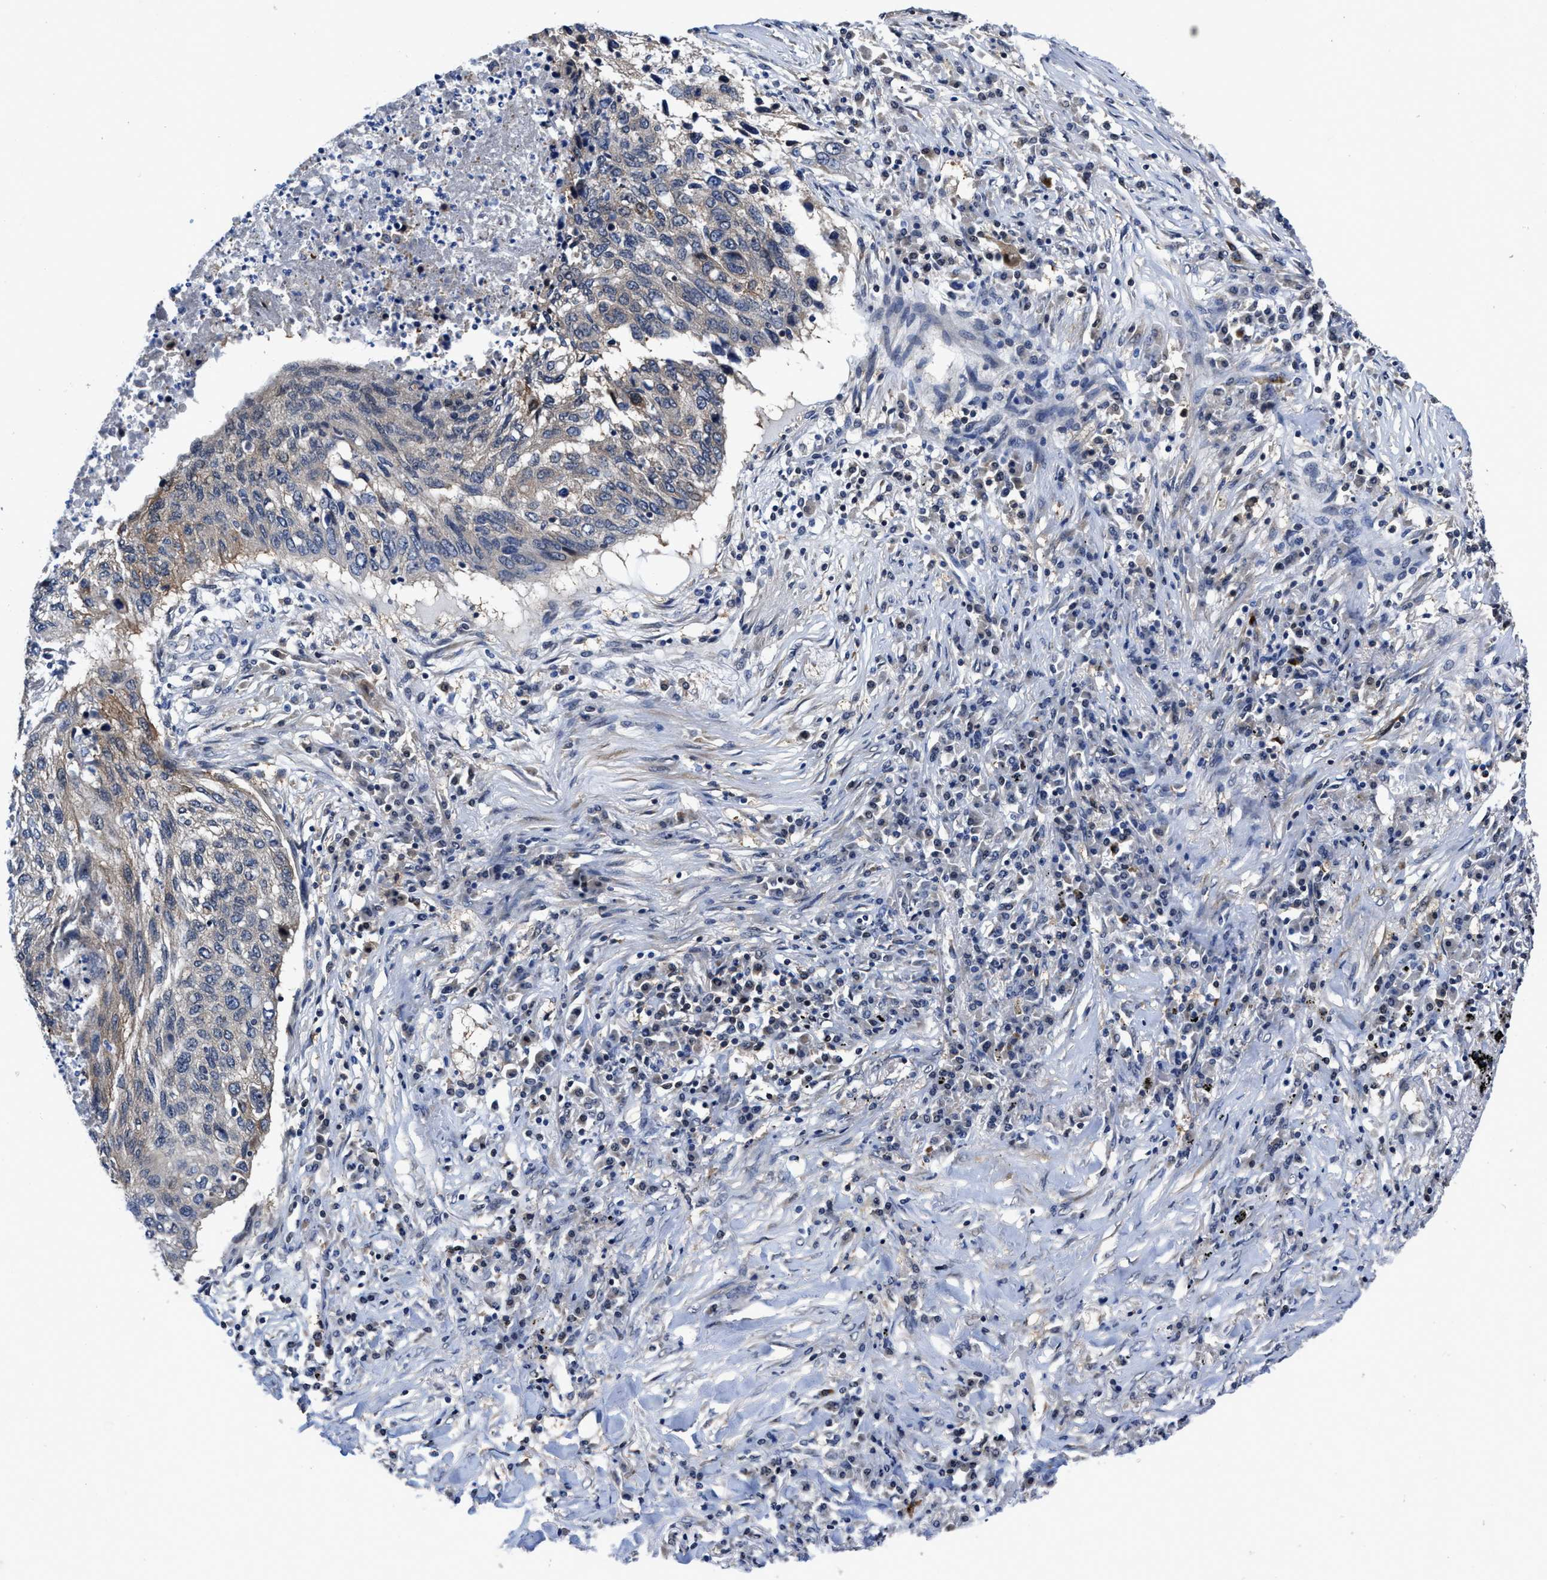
{"staining": {"intensity": "weak", "quantity": "<25%", "location": "cytoplasmic/membranous"}, "tissue": "lung cancer", "cell_type": "Tumor cells", "image_type": "cancer", "snomed": [{"axis": "morphology", "description": "Squamous cell carcinoma, NOS"}, {"axis": "topography", "description": "Lung"}], "caption": "Histopathology image shows no significant protein expression in tumor cells of lung cancer (squamous cell carcinoma). The staining is performed using DAB (3,3'-diaminobenzidine) brown chromogen with nuclei counter-stained in using hematoxylin.", "gene": "KIF12", "patient": {"sex": "female", "age": 63}}